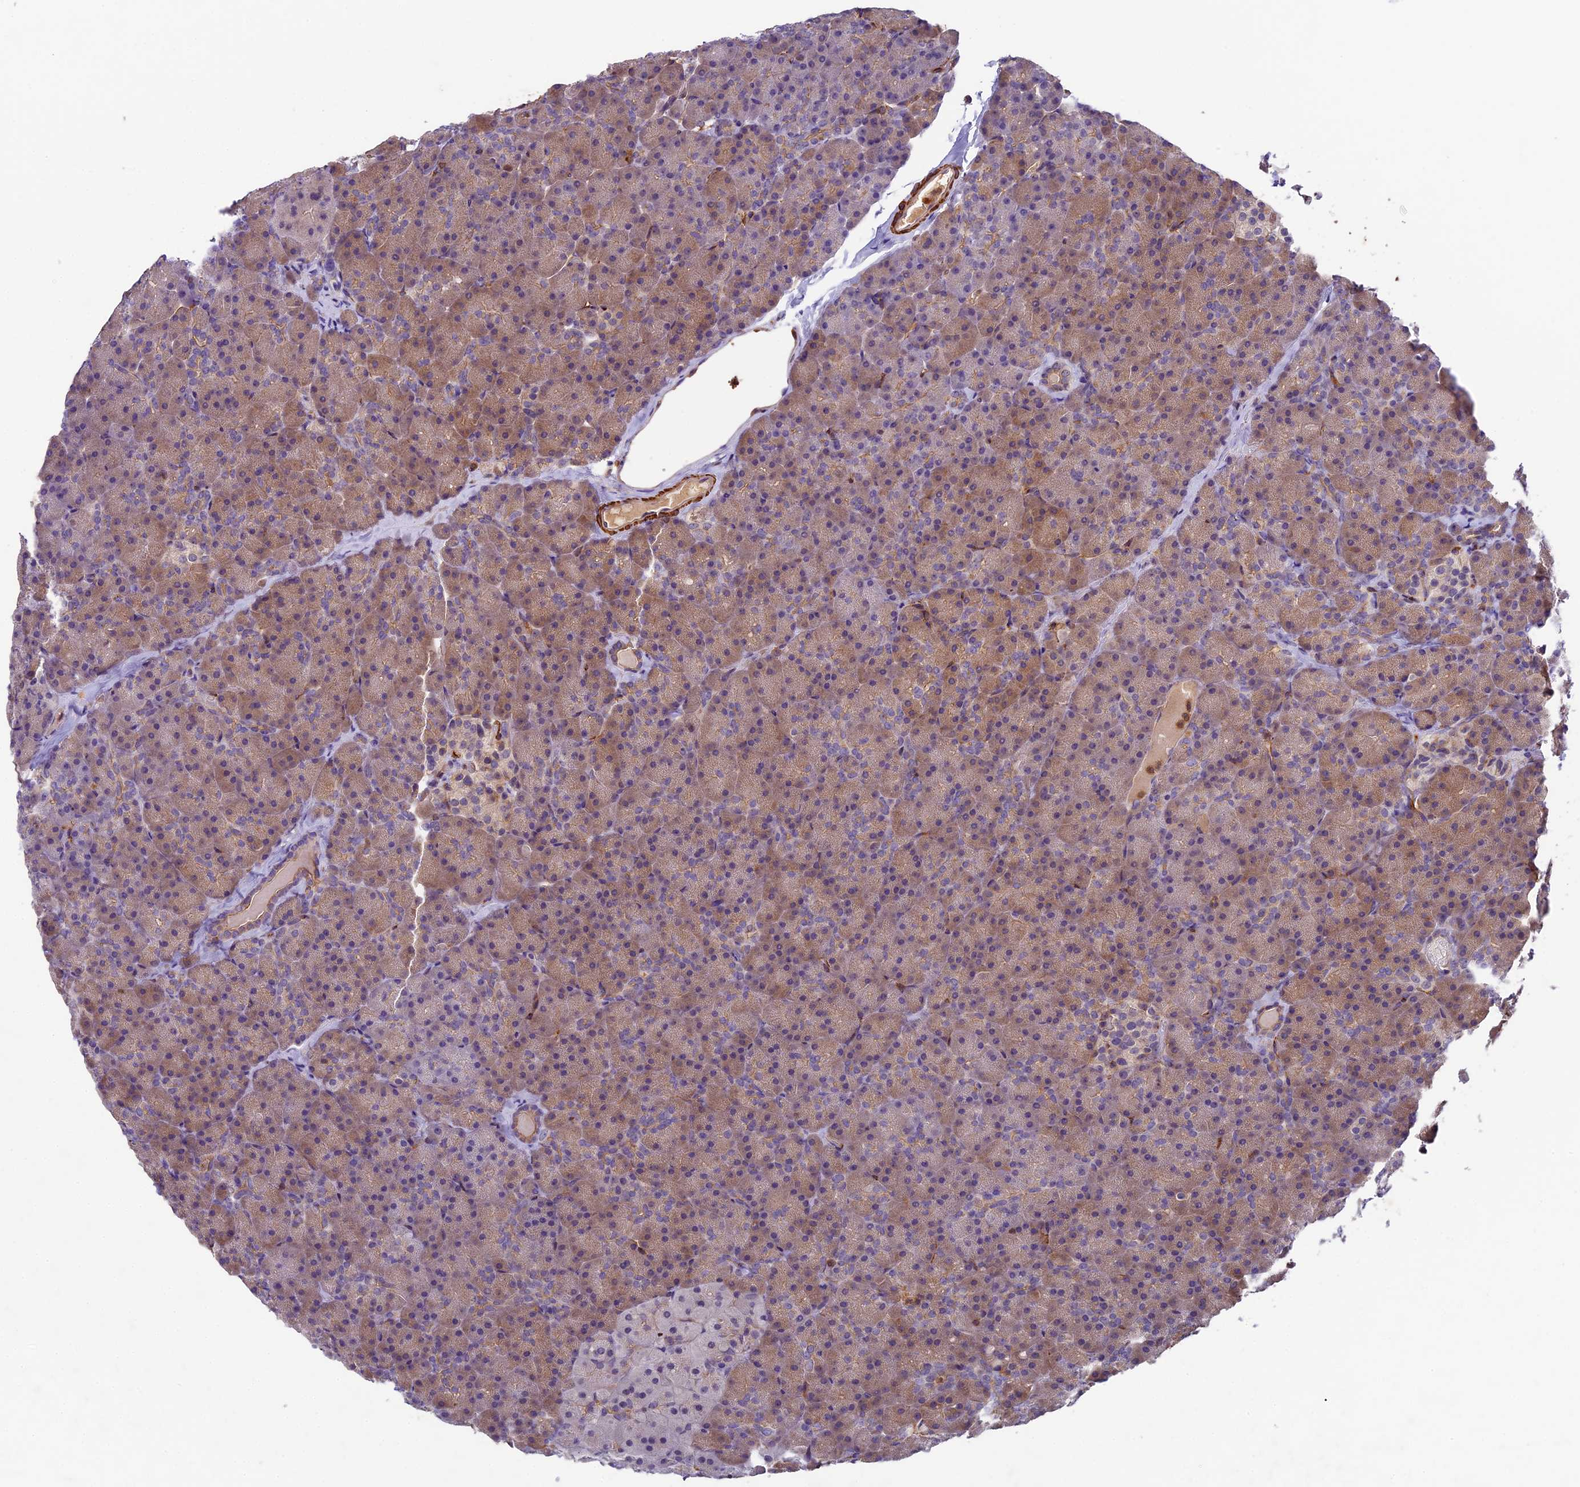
{"staining": {"intensity": "moderate", "quantity": "25%-75%", "location": "cytoplasmic/membranous"}, "tissue": "pancreas", "cell_type": "Exocrine glandular cells", "image_type": "normal", "snomed": [{"axis": "morphology", "description": "Normal tissue, NOS"}, {"axis": "topography", "description": "Pancreas"}], "caption": "Protein staining of benign pancreas shows moderate cytoplasmic/membranous staining in approximately 25%-75% of exocrine glandular cells.", "gene": "TBC1D1", "patient": {"sex": "male", "age": 36}}